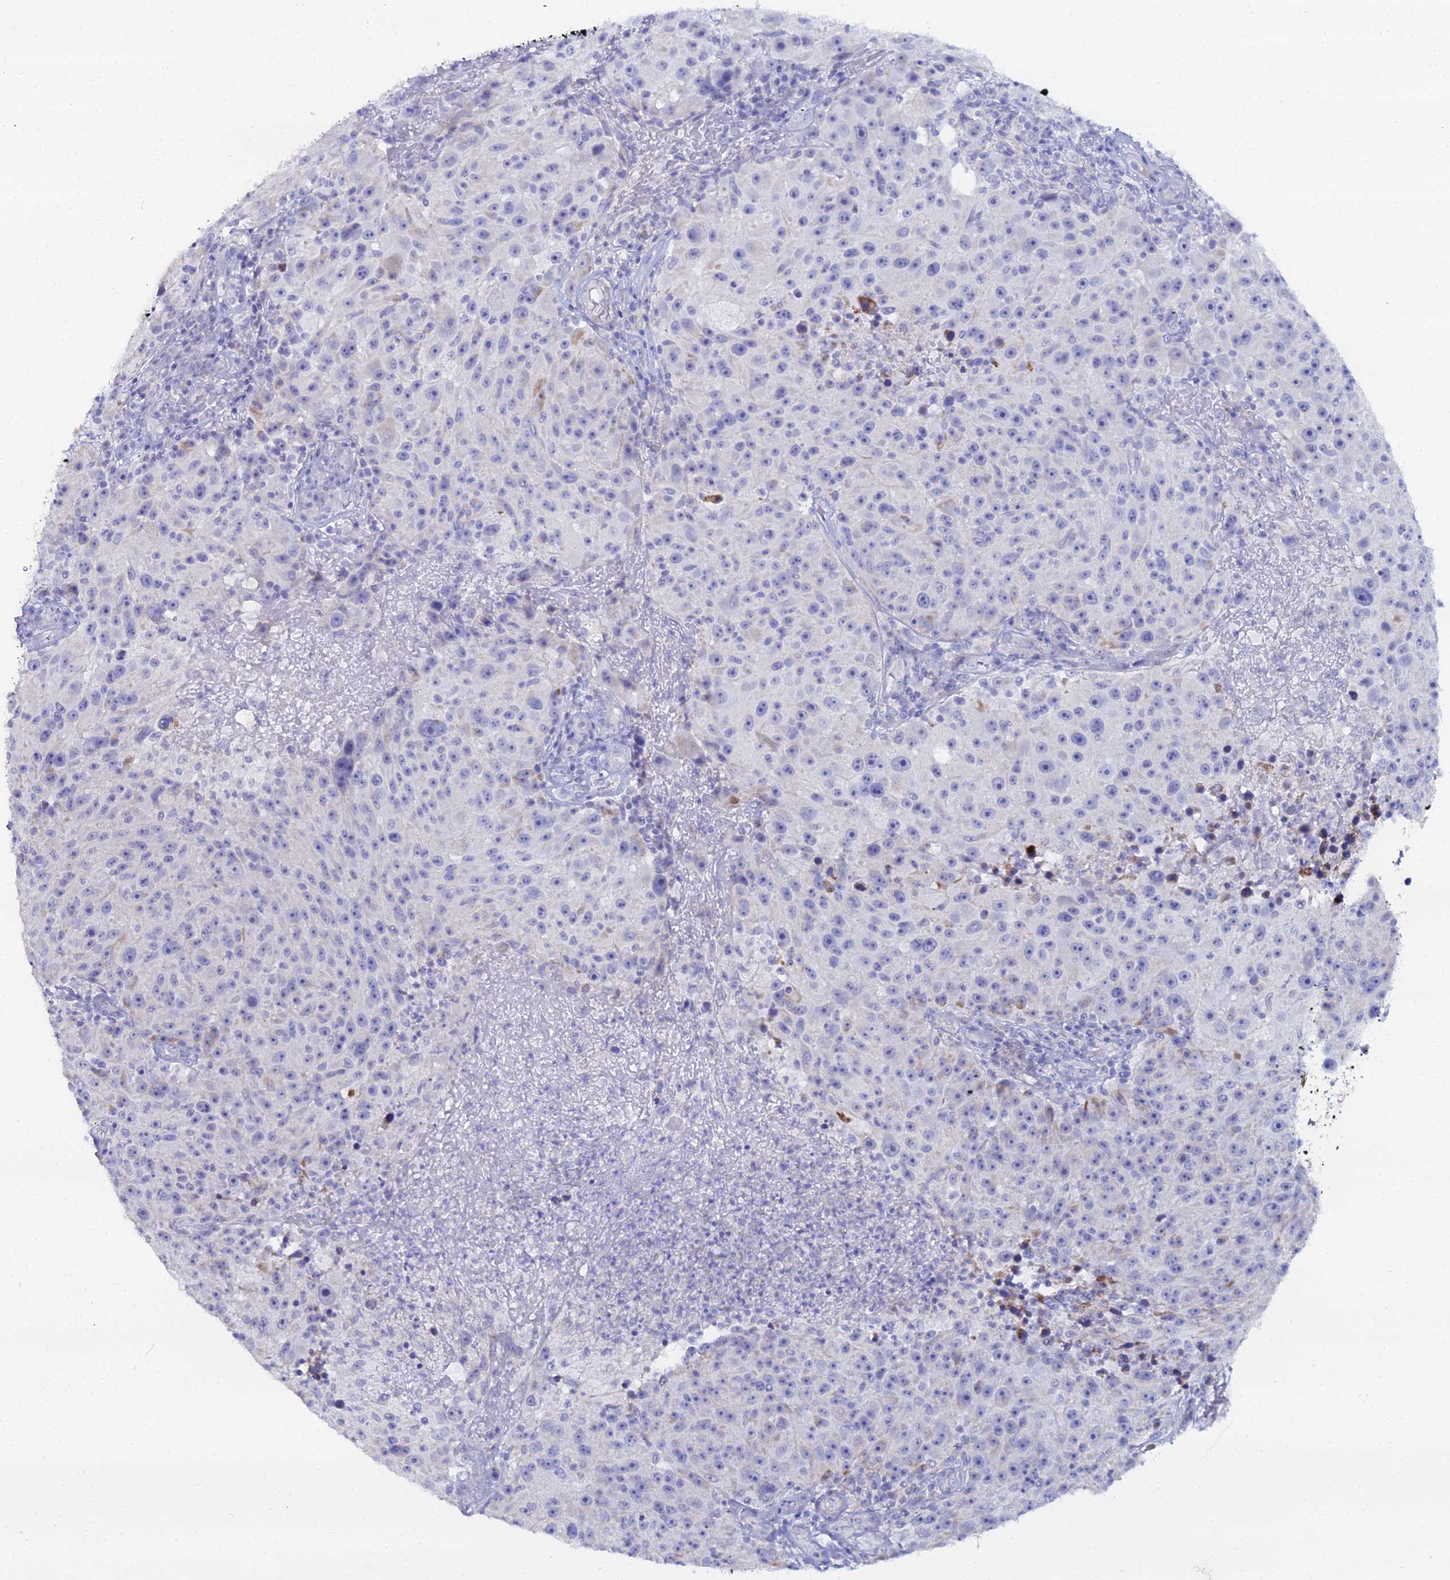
{"staining": {"intensity": "negative", "quantity": "none", "location": "none"}, "tissue": "melanoma", "cell_type": "Tumor cells", "image_type": "cancer", "snomed": [{"axis": "morphology", "description": "Malignant melanoma, NOS"}, {"axis": "topography", "description": "Skin"}], "caption": "Melanoma was stained to show a protein in brown. There is no significant staining in tumor cells.", "gene": "DHX34", "patient": {"sex": "male", "age": 53}}